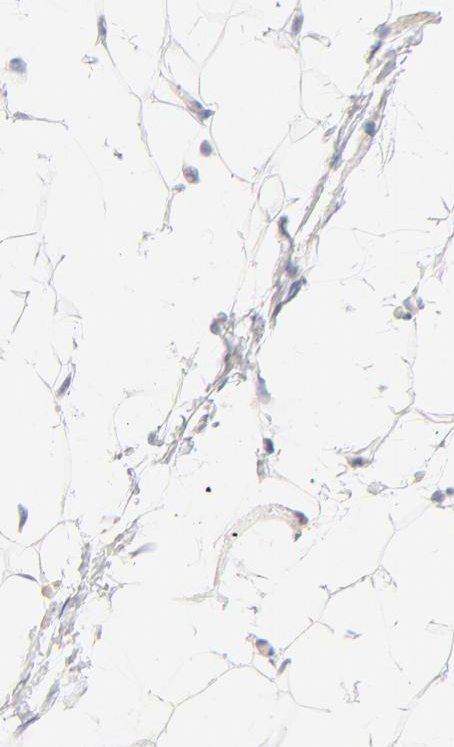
{"staining": {"intensity": "negative", "quantity": "none", "location": "none"}, "tissue": "adipose tissue", "cell_type": "Adipocytes", "image_type": "normal", "snomed": [{"axis": "morphology", "description": "Normal tissue, NOS"}, {"axis": "topography", "description": "Soft tissue"}], "caption": "This is an immunohistochemistry (IHC) micrograph of normal adipose tissue. There is no expression in adipocytes.", "gene": "NPNT", "patient": {"sex": "male", "age": 26}}